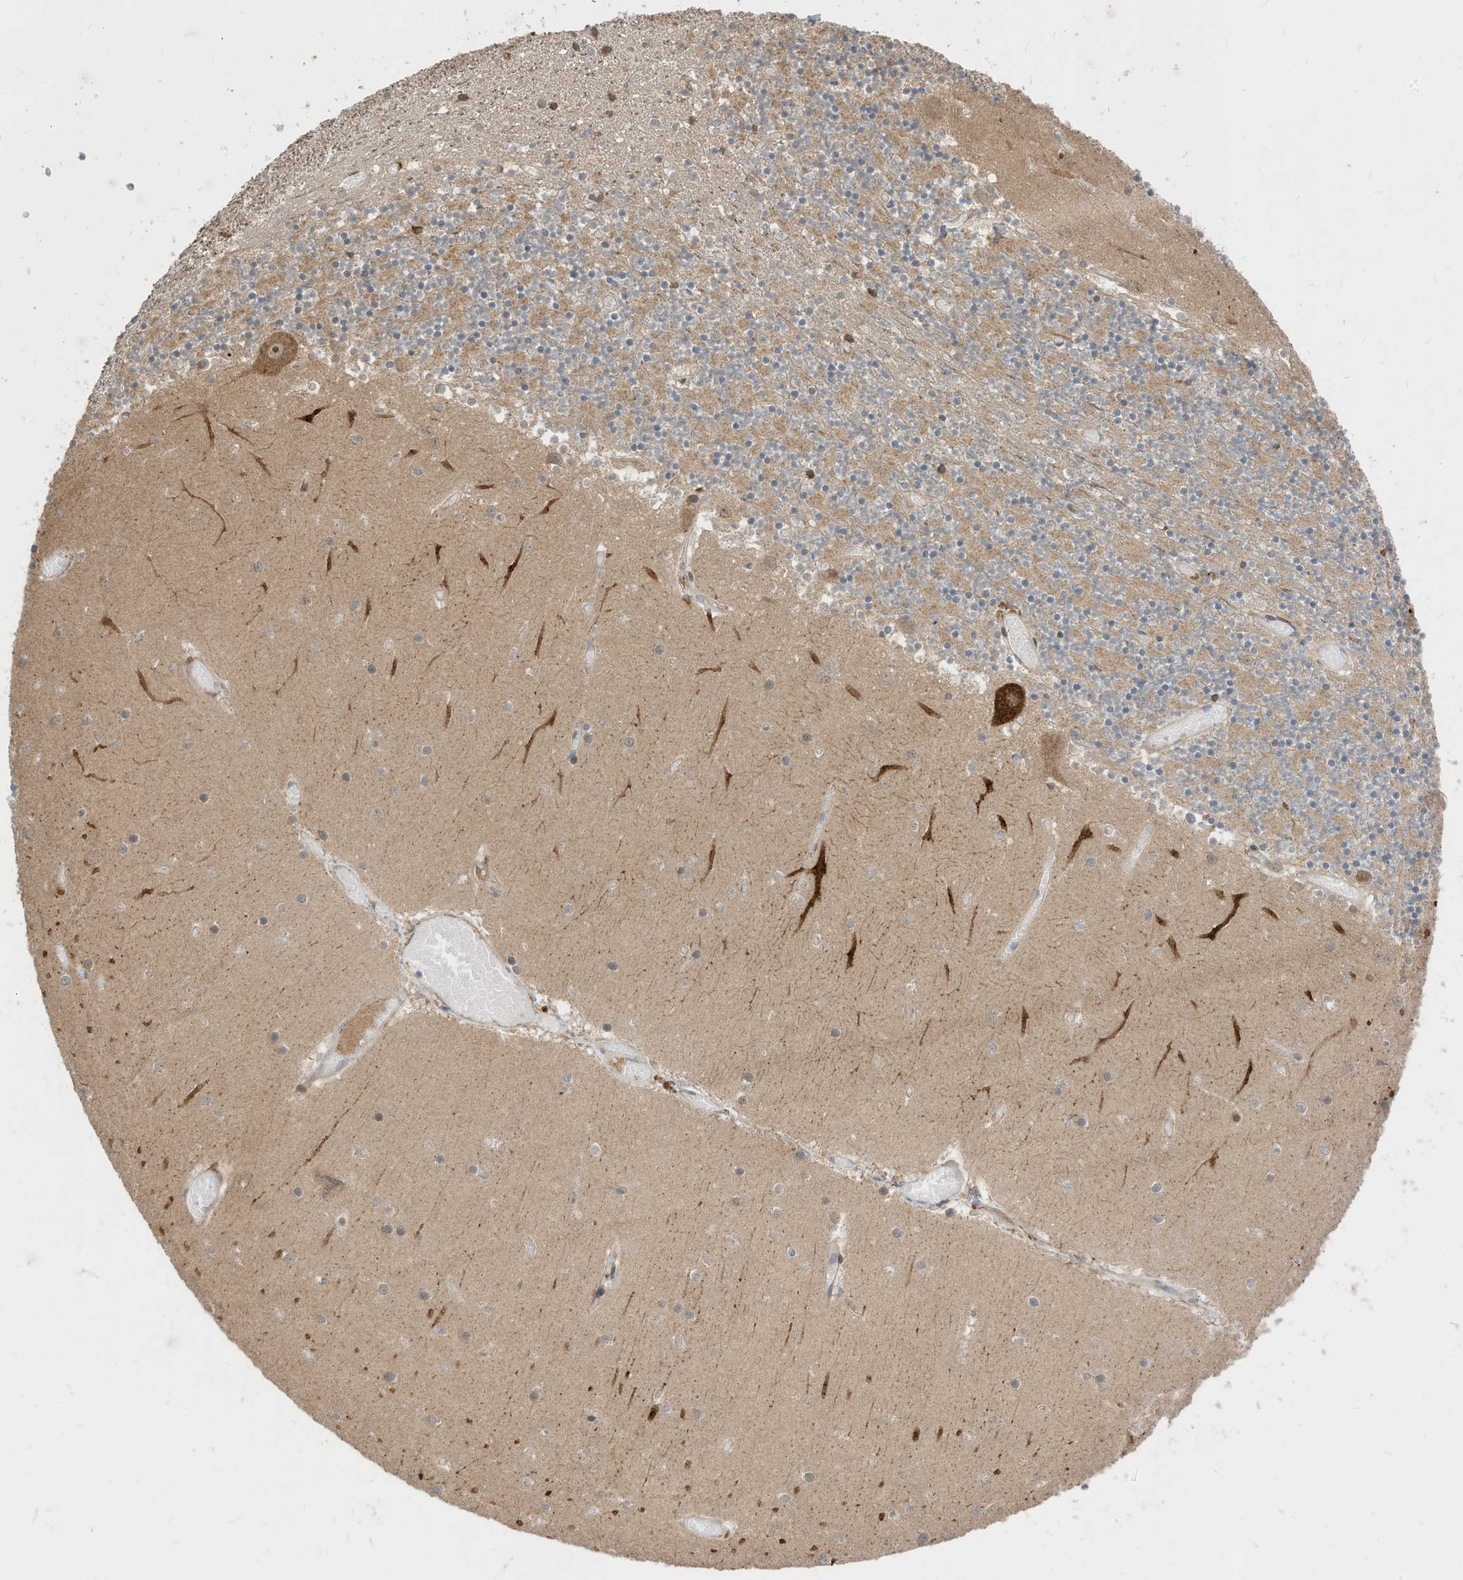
{"staining": {"intensity": "negative", "quantity": "none", "location": "none"}, "tissue": "cerebellum", "cell_type": "Cells in granular layer", "image_type": "normal", "snomed": [{"axis": "morphology", "description": "Normal tissue, NOS"}, {"axis": "topography", "description": "Cerebellum"}], "caption": "The photomicrograph shows no significant expression in cells in granular layer of cerebellum.", "gene": "CNKSR1", "patient": {"sex": "female", "age": 28}}